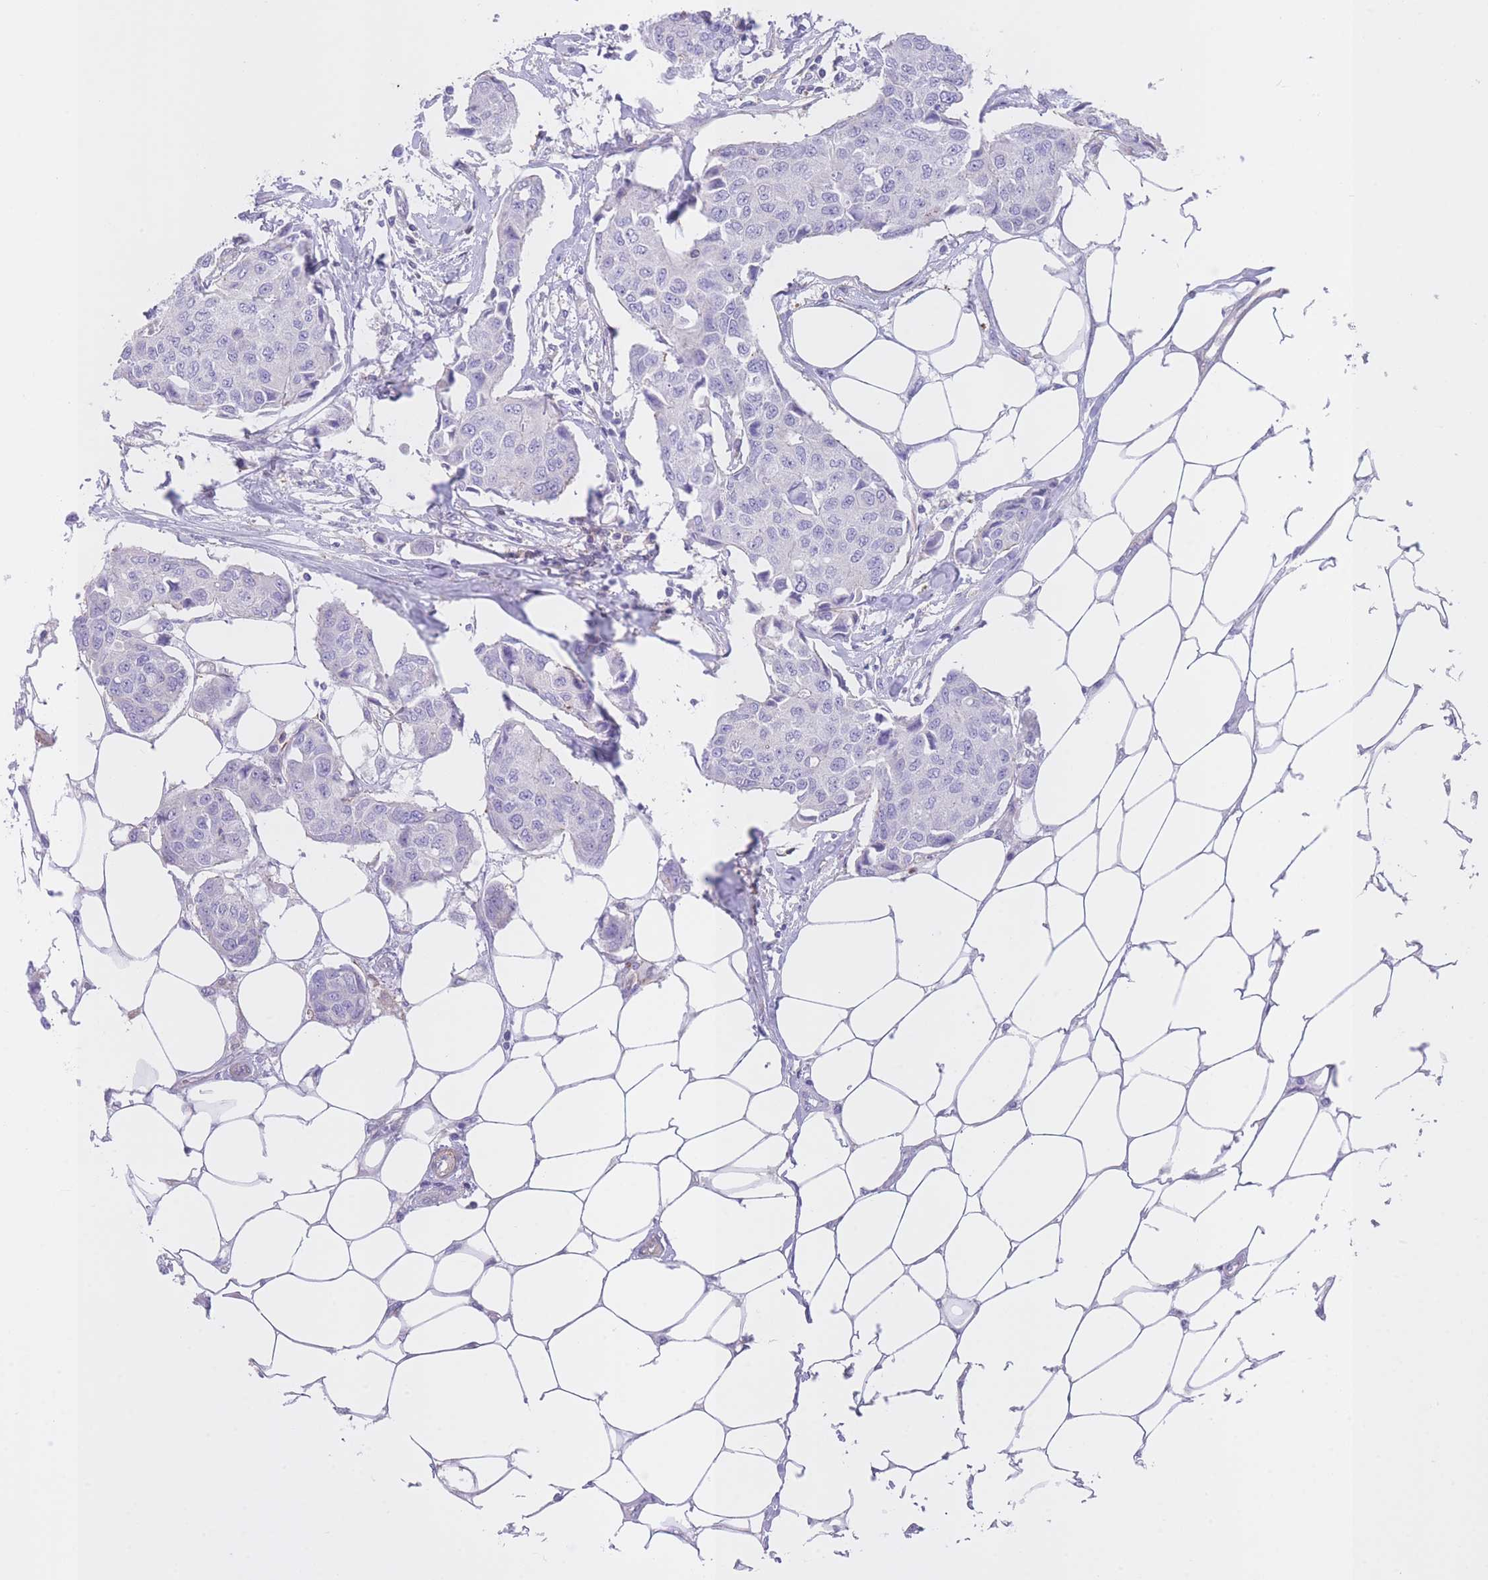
{"staining": {"intensity": "negative", "quantity": "none", "location": "none"}, "tissue": "breast cancer", "cell_type": "Tumor cells", "image_type": "cancer", "snomed": [{"axis": "morphology", "description": "Duct carcinoma"}, {"axis": "topography", "description": "Breast"}, {"axis": "topography", "description": "Lymph node"}], "caption": "Immunohistochemistry (IHC) image of human infiltrating ductal carcinoma (breast) stained for a protein (brown), which exhibits no staining in tumor cells.", "gene": "LDB3", "patient": {"sex": "female", "age": 80}}